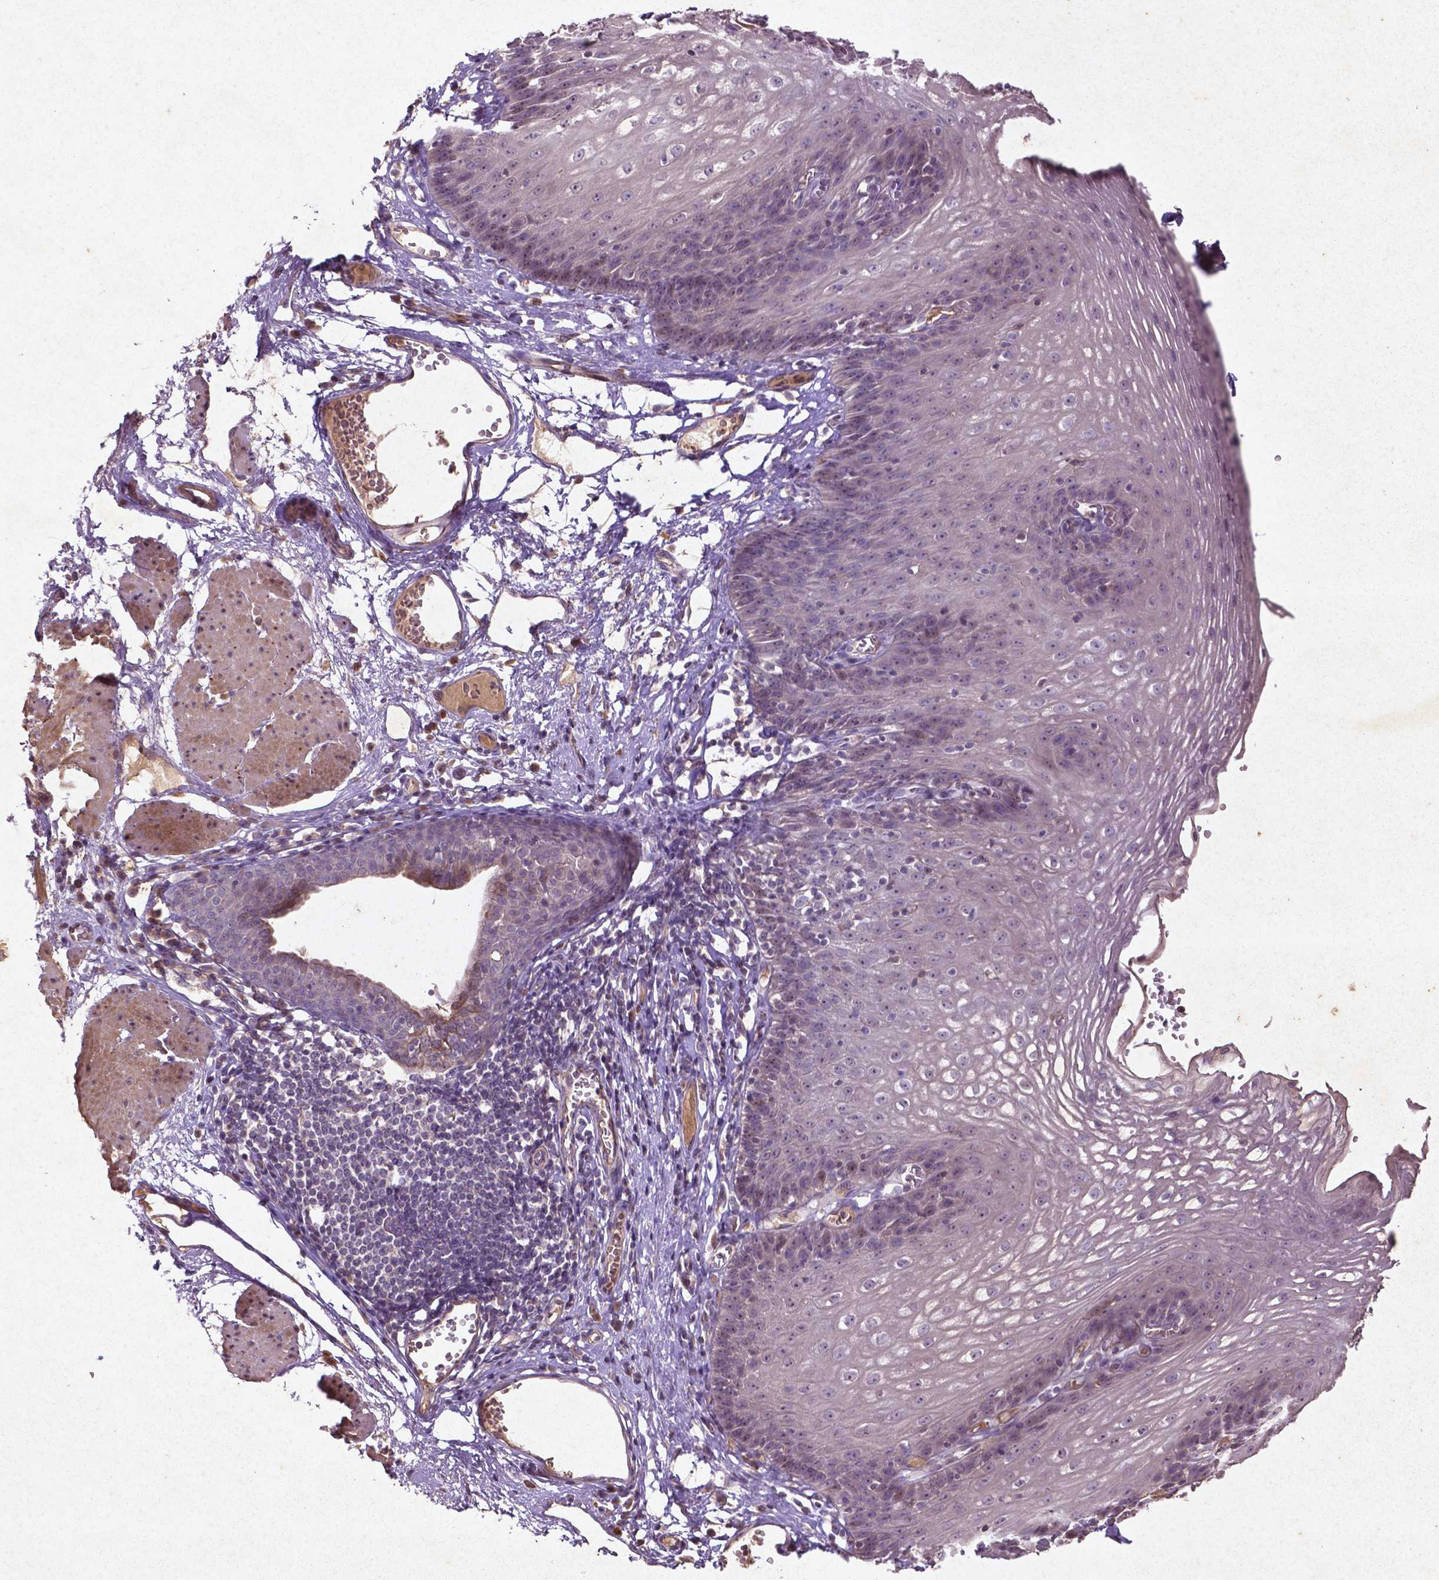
{"staining": {"intensity": "negative", "quantity": "none", "location": "none"}, "tissue": "esophagus", "cell_type": "Squamous epithelial cells", "image_type": "normal", "snomed": [{"axis": "morphology", "description": "Normal tissue, NOS"}, {"axis": "topography", "description": "Esophagus"}], "caption": "Esophagus stained for a protein using immunohistochemistry displays no positivity squamous epithelial cells.", "gene": "COQ2", "patient": {"sex": "male", "age": 72}}